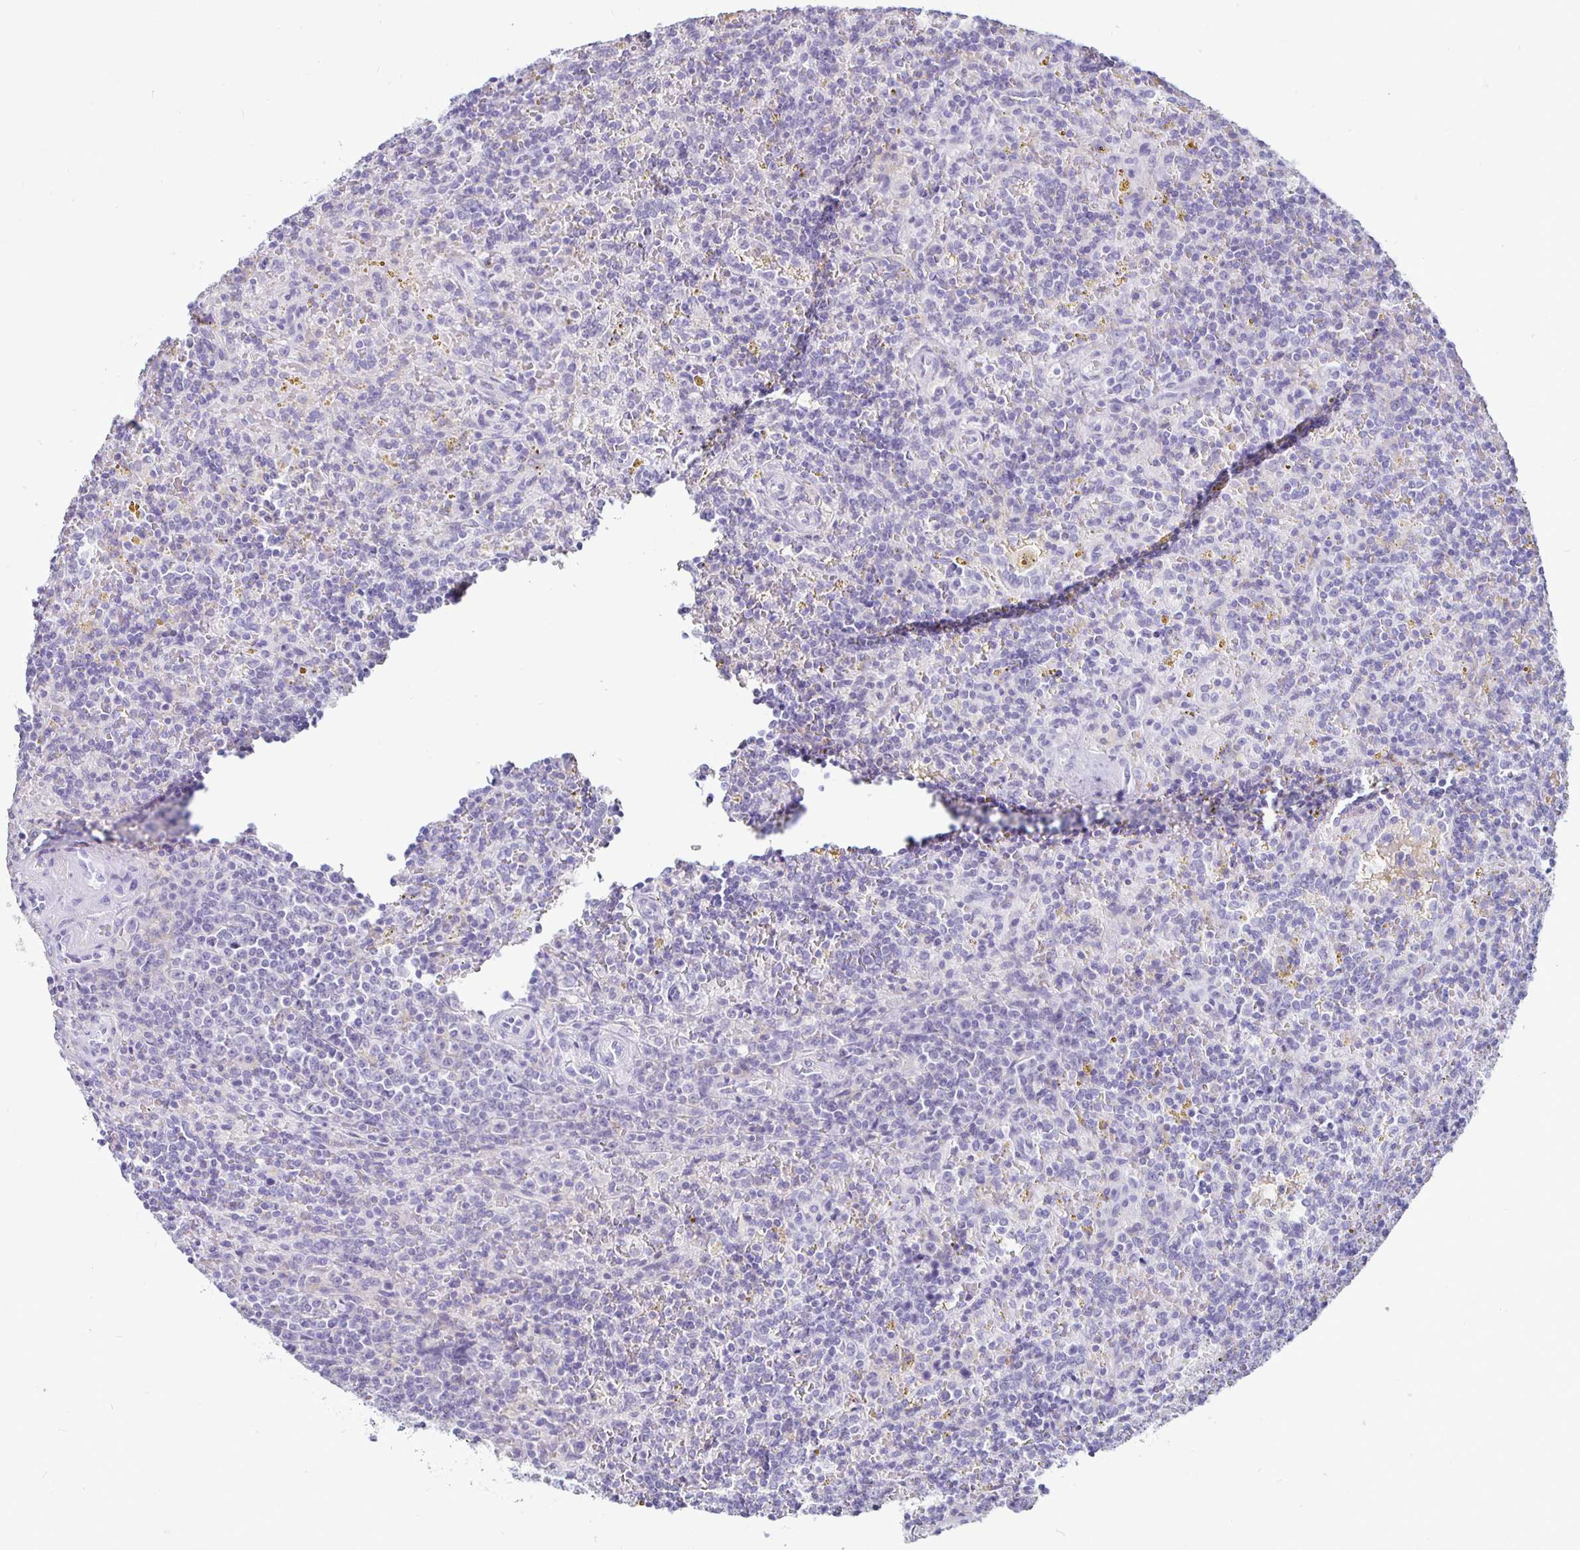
{"staining": {"intensity": "negative", "quantity": "none", "location": "none"}, "tissue": "lymphoma", "cell_type": "Tumor cells", "image_type": "cancer", "snomed": [{"axis": "morphology", "description": "Malignant lymphoma, non-Hodgkin's type, Low grade"}, {"axis": "topography", "description": "Spleen"}], "caption": "This image is of lymphoma stained with IHC to label a protein in brown with the nuclei are counter-stained blue. There is no staining in tumor cells. (Brightfield microscopy of DAB (3,3'-diaminobenzidine) immunohistochemistry at high magnification).", "gene": "SIRPA", "patient": {"sex": "male", "age": 67}}